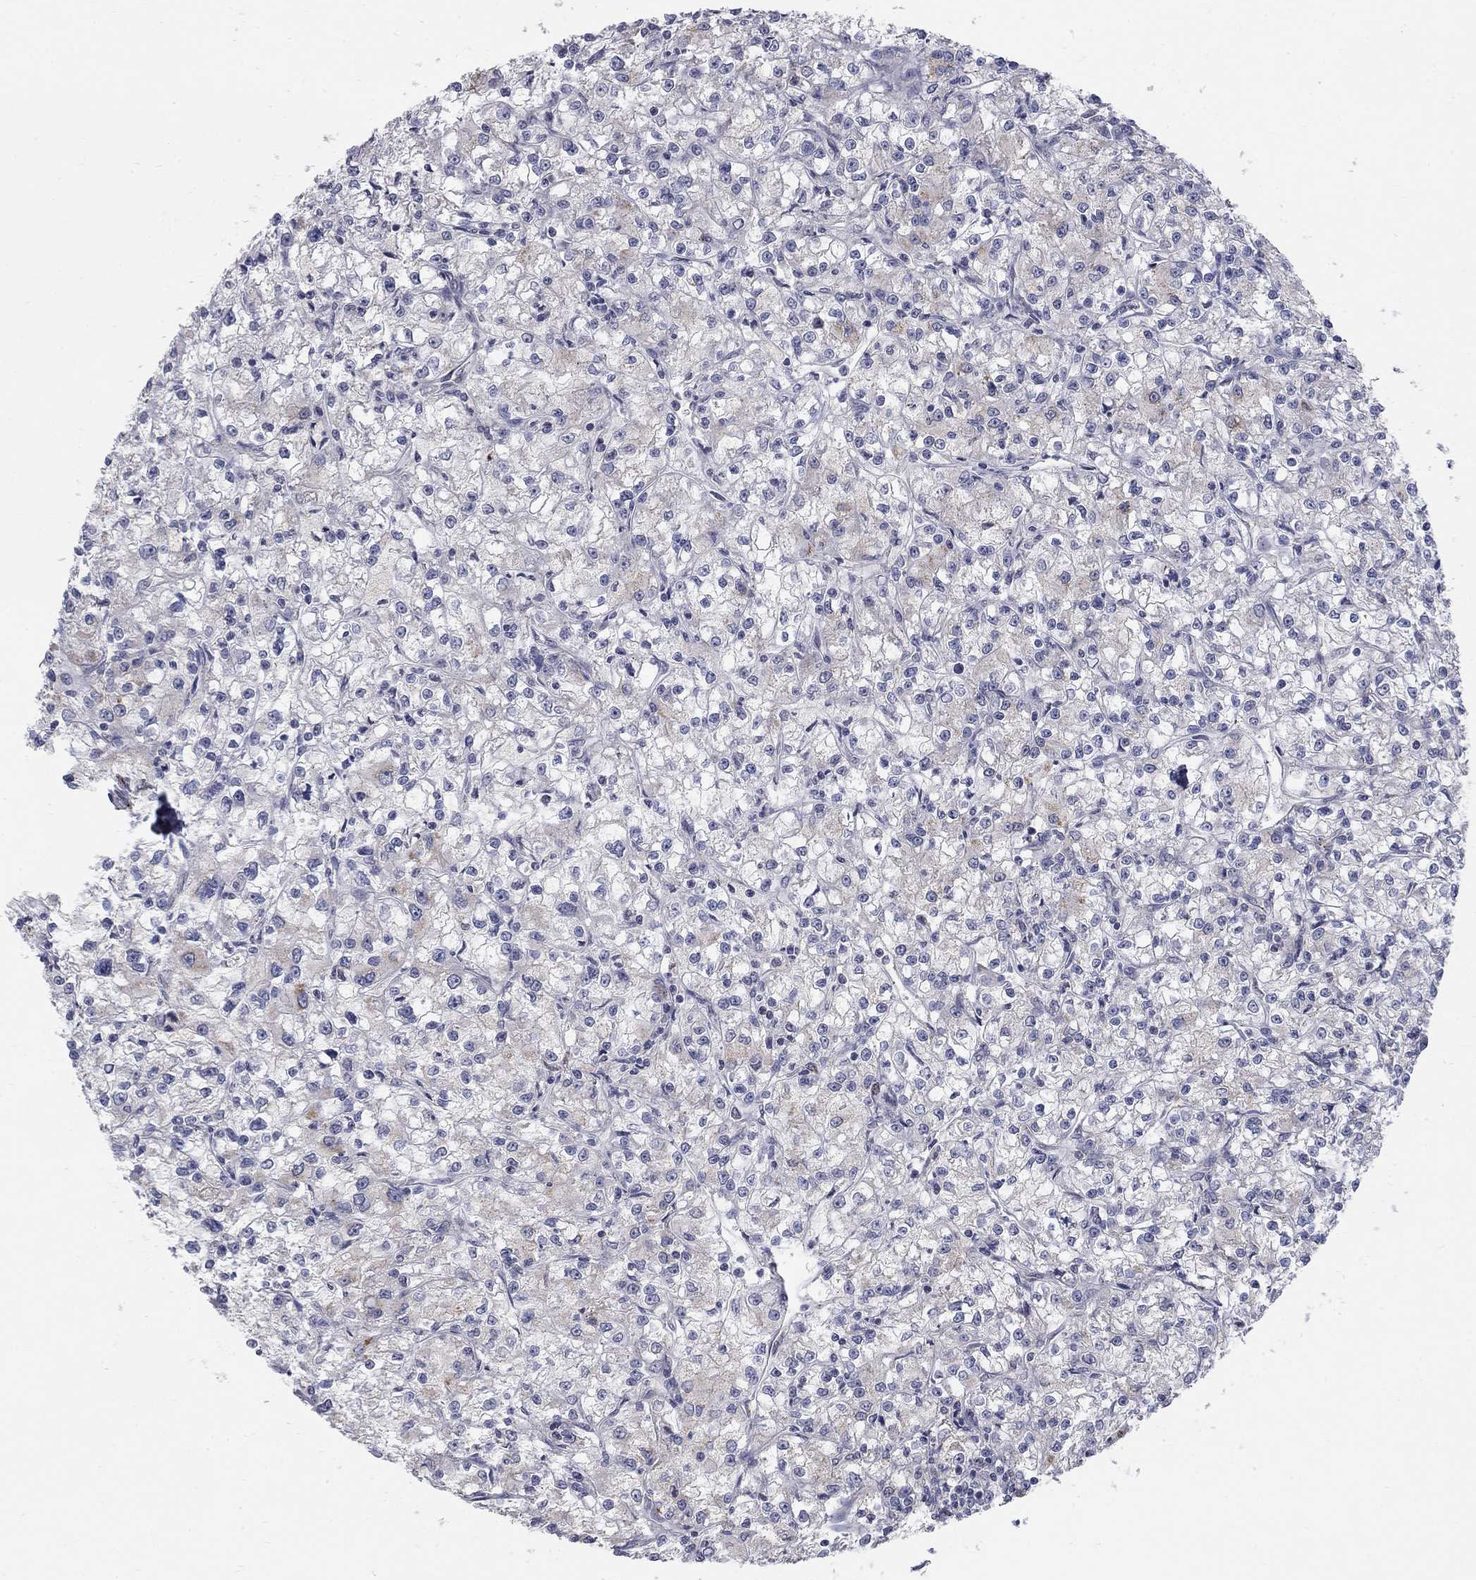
{"staining": {"intensity": "weak", "quantity": "<25%", "location": "cytoplasmic/membranous"}, "tissue": "renal cancer", "cell_type": "Tumor cells", "image_type": "cancer", "snomed": [{"axis": "morphology", "description": "Adenocarcinoma, NOS"}, {"axis": "topography", "description": "Kidney"}], "caption": "Renal adenocarcinoma was stained to show a protein in brown. There is no significant expression in tumor cells.", "gene": "PANK3", "patient": {"sex": "female", "age": 59}}